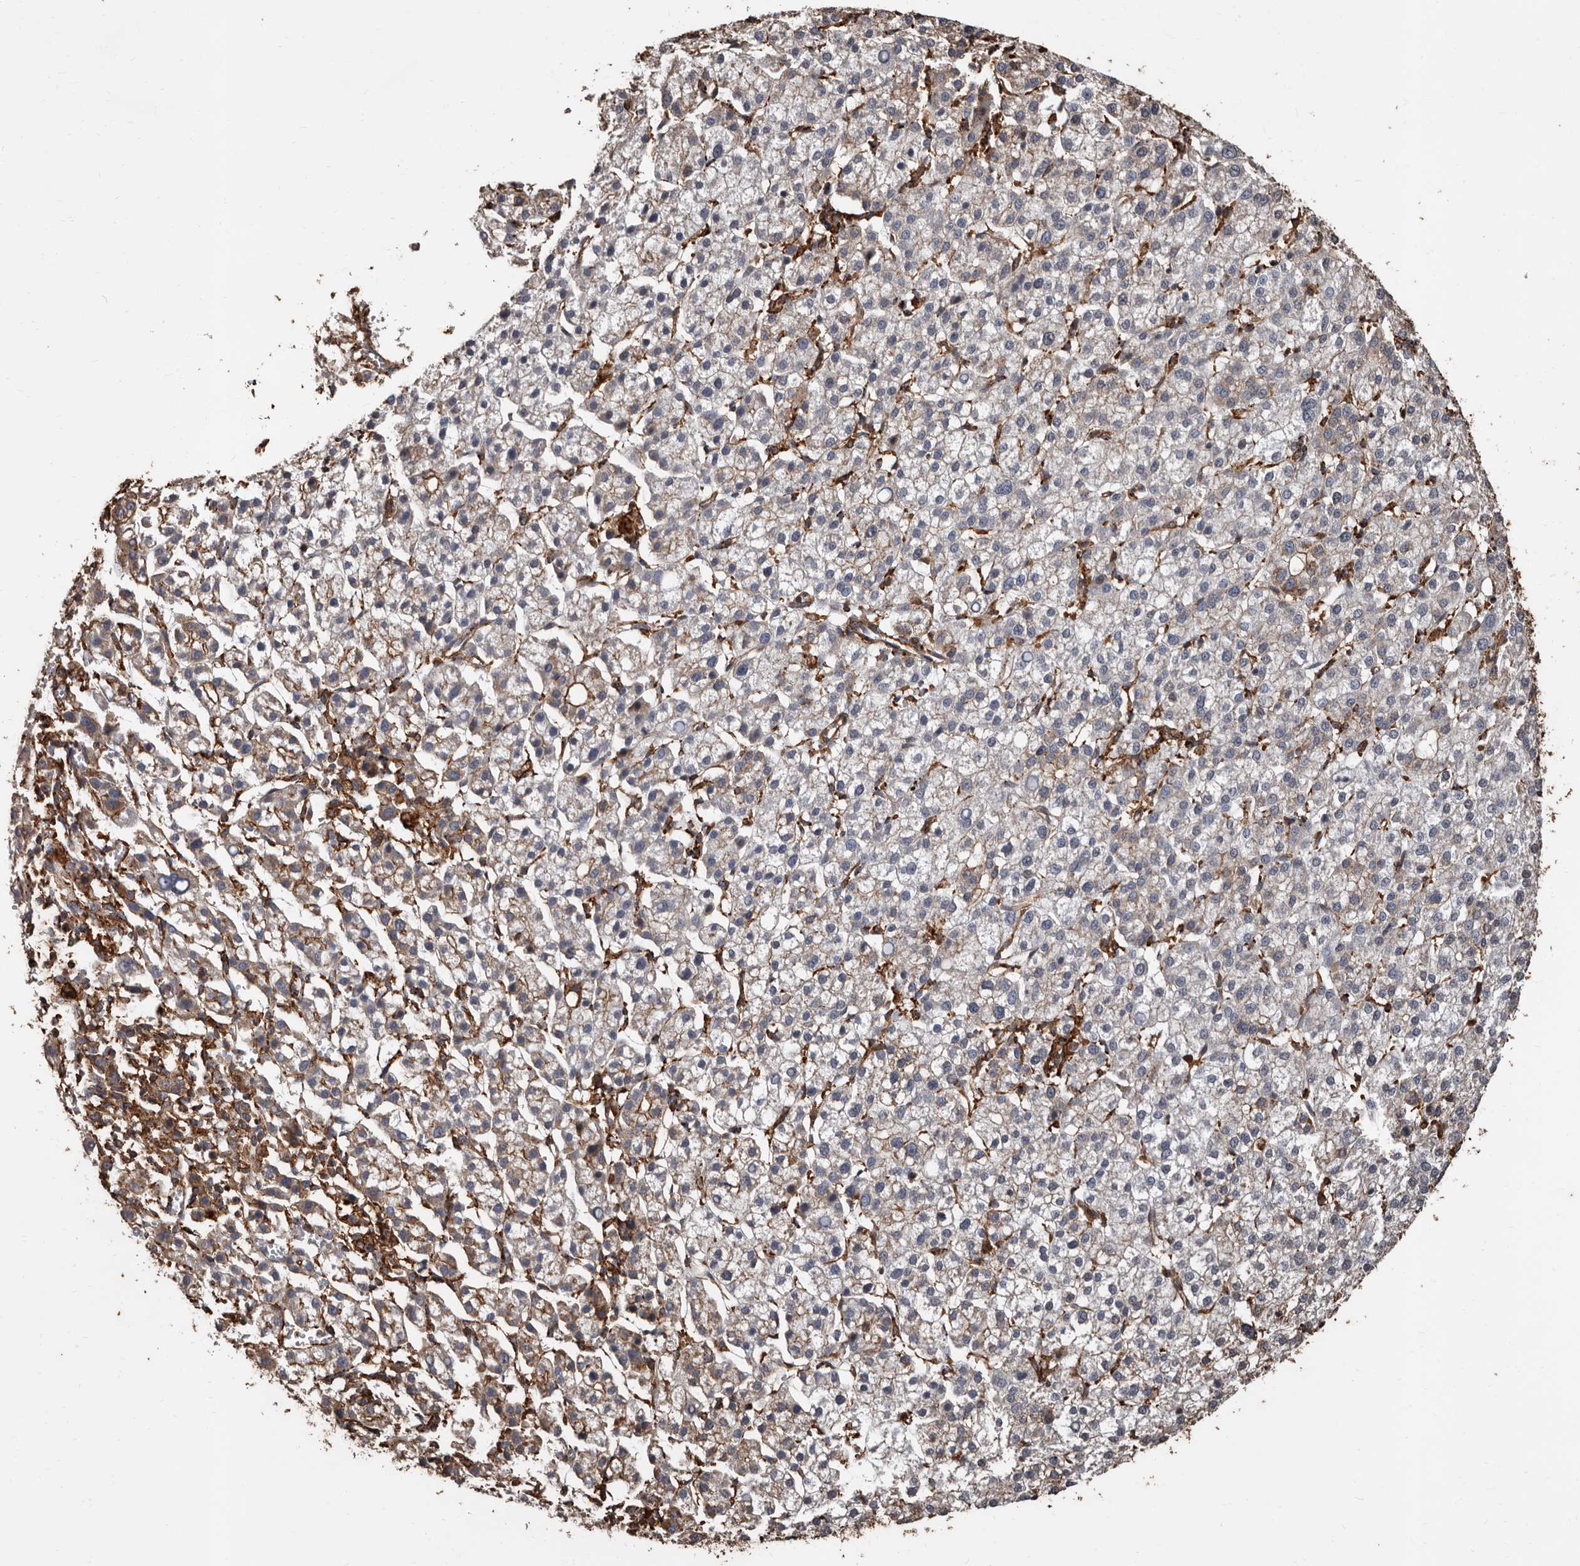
{"staining": {"intensity": "weak", "quantity": "25%-75%", "location": "cytoplasmic/membranous"}, "tissue": "liver cancer", "cell_type": "Tumor cells", "image_type": "cancer", "snomed": [{"axis": "morphology", "description": "Carcinoma, Hepatocellular, NOS"}, {"axis": "topography", "description": "Liver"}], "caption": "Brown immunohistochemical staining in human liver cancer (hepatocellular carcinoma) shows weak cytoplasmic/membranous positivity in about 25%-75% of tumor cells. (DAB = brown stain, brightfield microscopy at high magnification).", "gene": "GSK3A", "patient": {"sex": "female", "age": 58}}